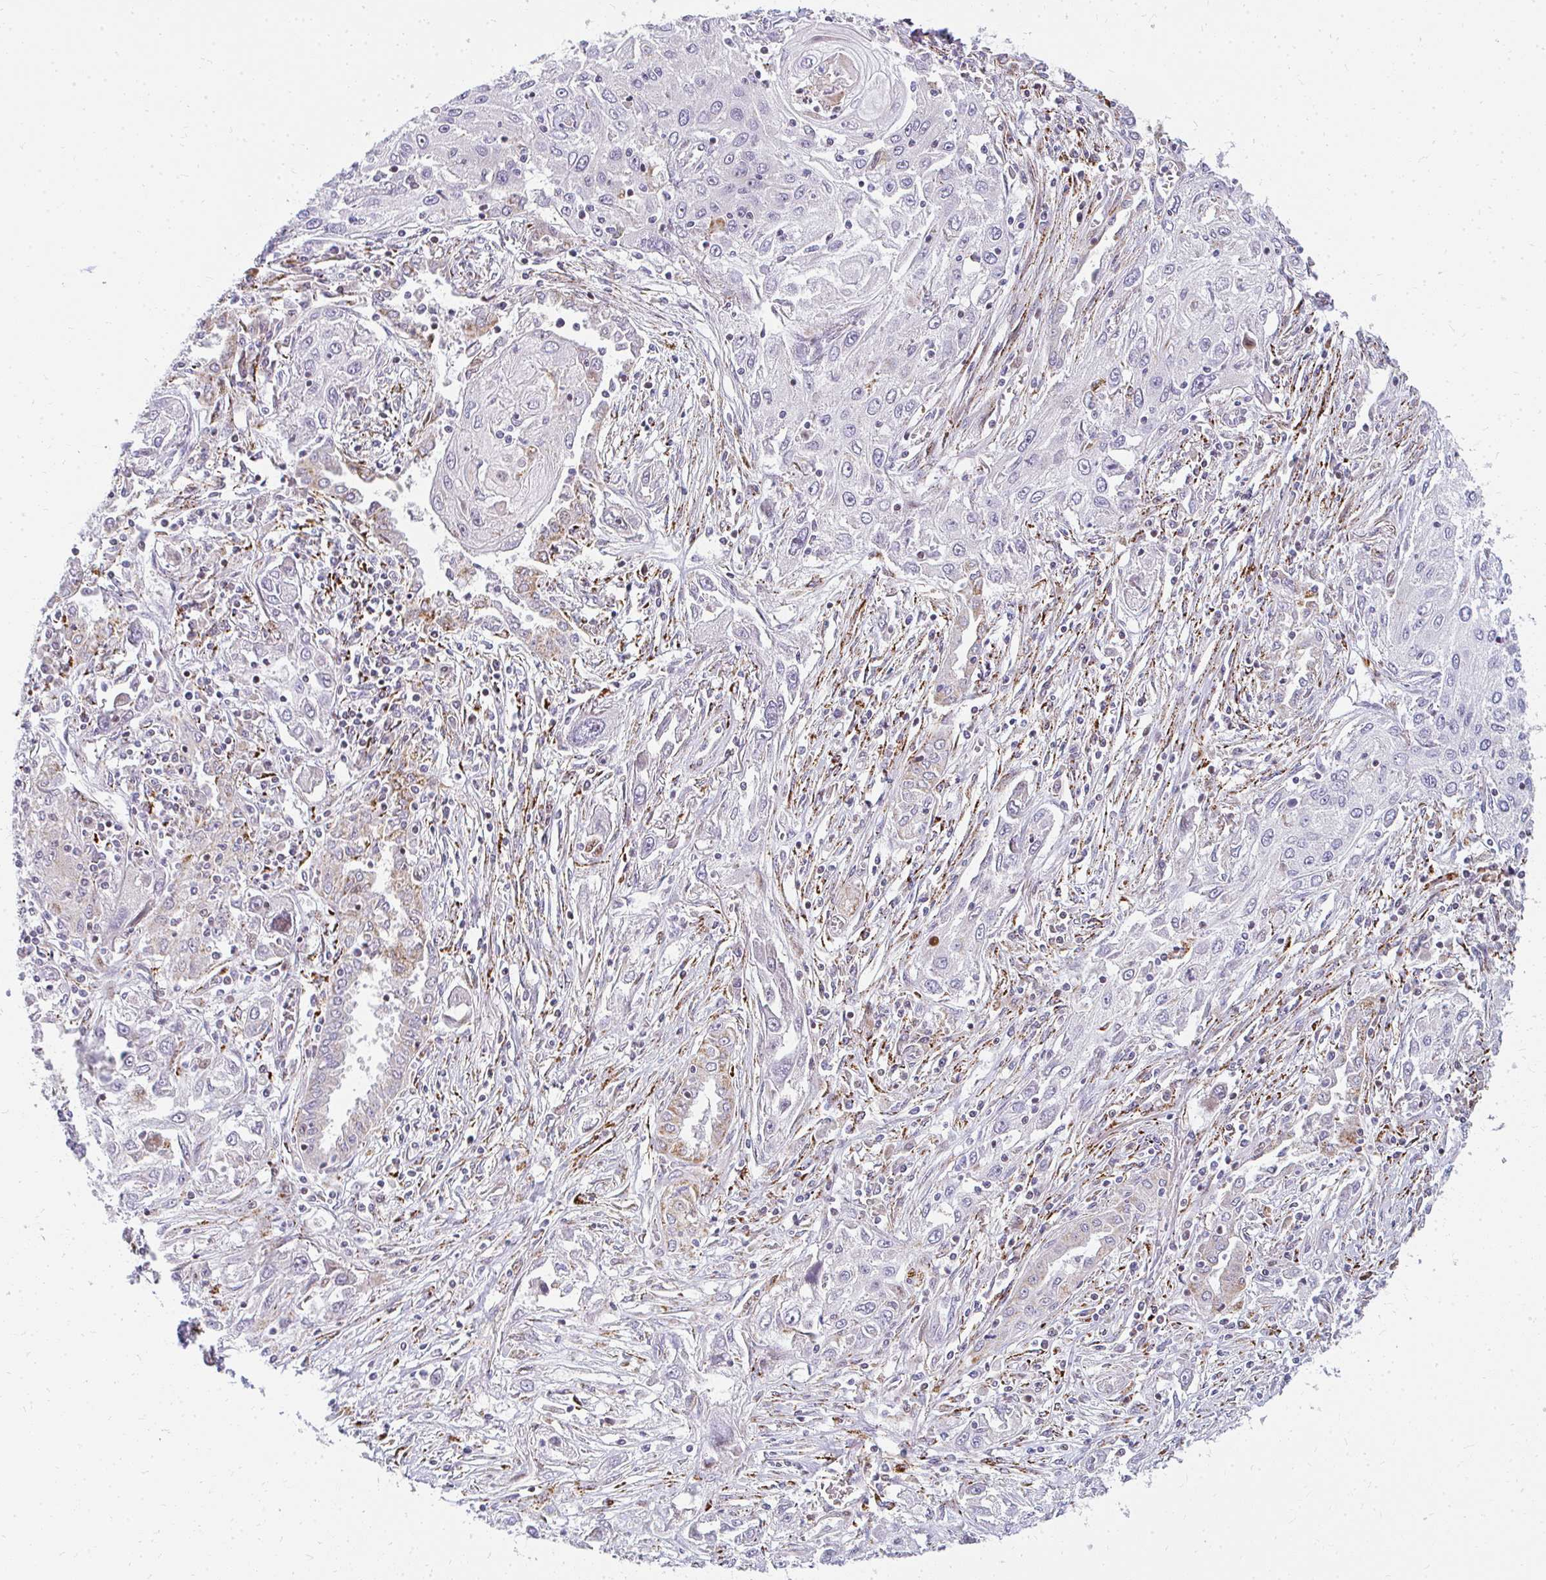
{"staining": {"intensity": "weak", "quantity": "<25%", "location": "cytoplasmic/membranous"}, "tissue": "lung cancer", "cell_type": "Tumor cells", "image_type": "cancer", "snomed": [{"axis": "morphology", "description": "Squamous cell carcinoma, NOS"}, {"axis": "topography", "description": "Lung"}], "caption": "There is no significant positivity in tumor cells of squamous cell carcinoma (lung).", "gene": "PLA2G5", "patient": {"sex": "female", "age": 69}}